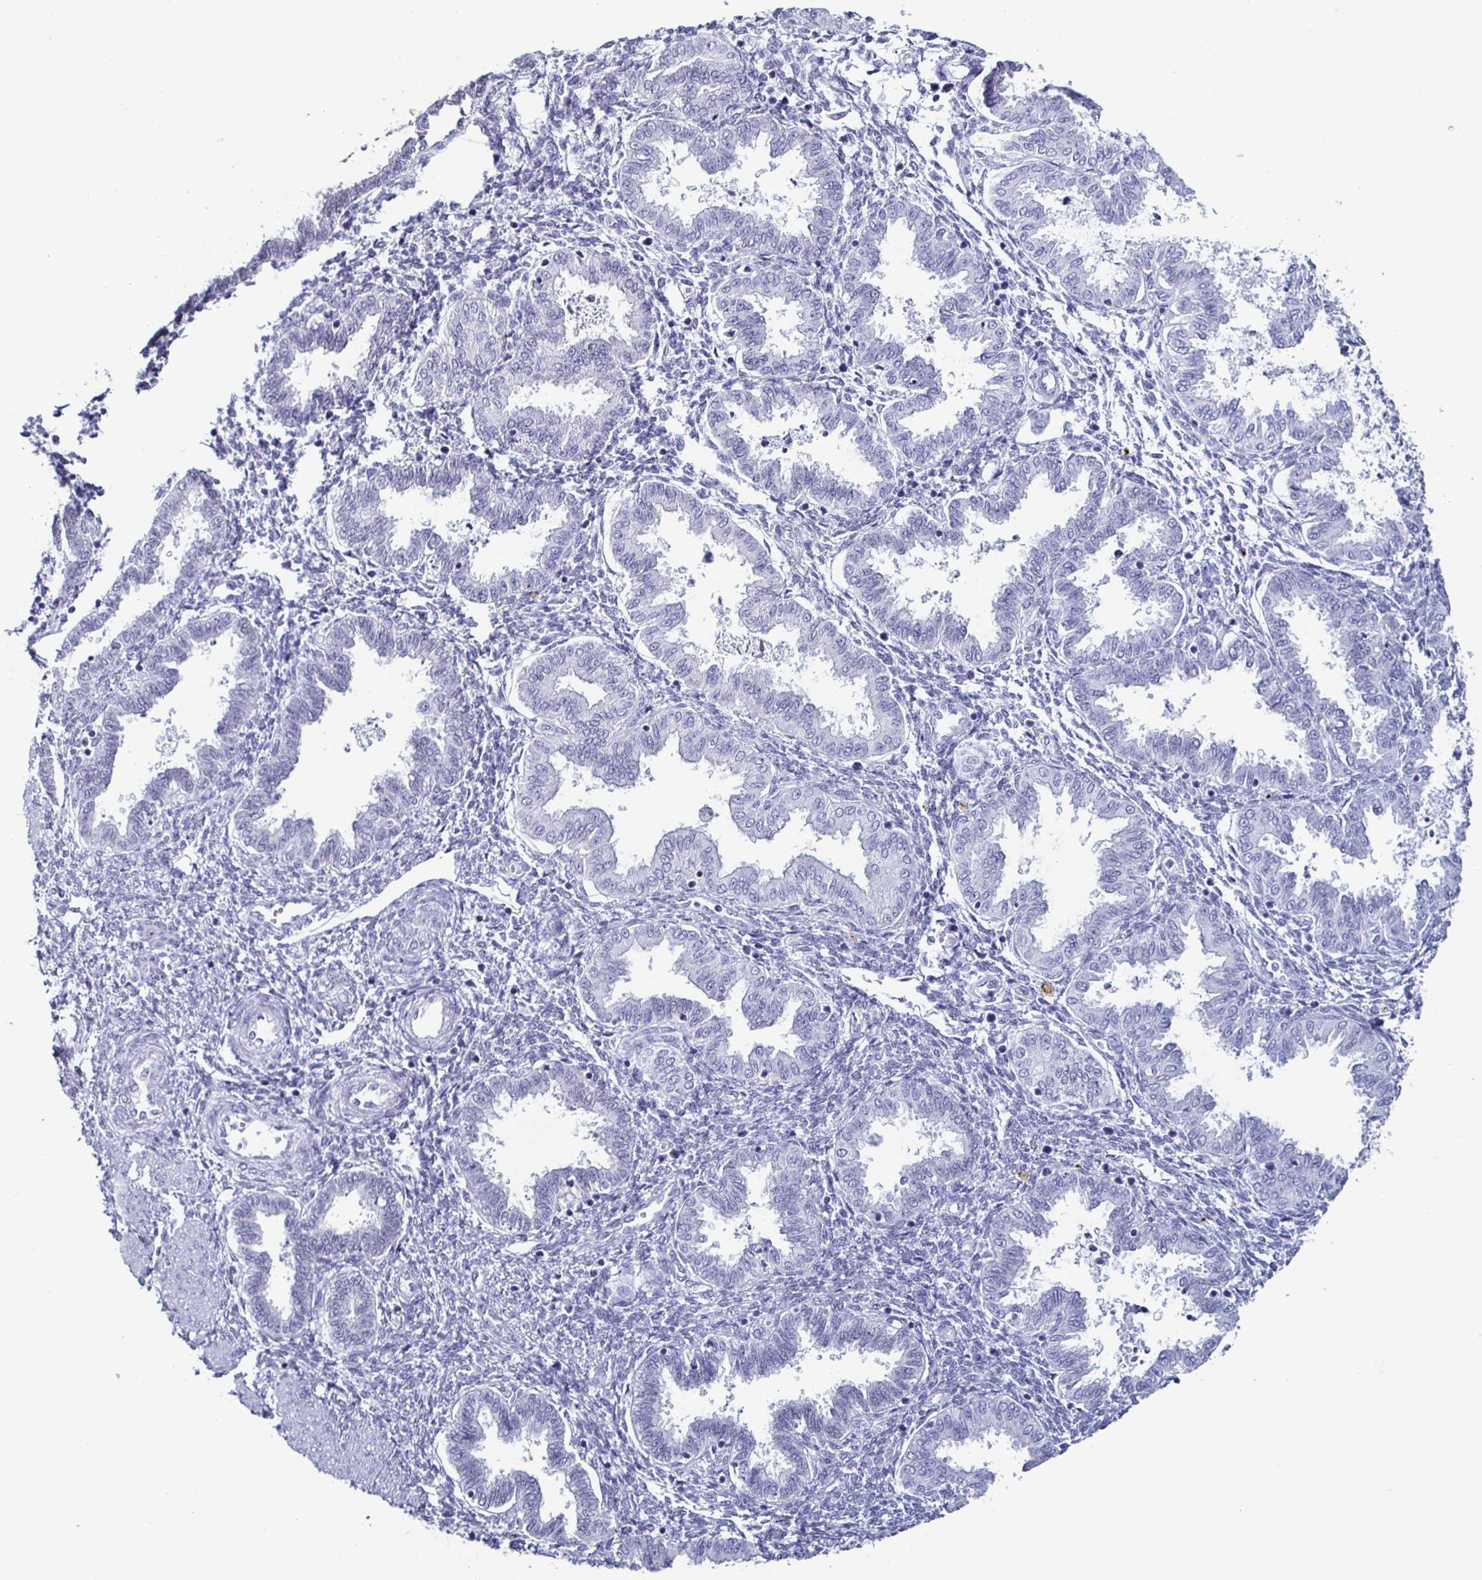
{"staining": {"intensity": "strong", "quantity": "<25%", "location": "nuclear"}, "tissue": "endometrium", "cell_type": "Cells in endometrial stroma", "image_type": "normal", "snomed": [{"axis": "morphology", "description": "Normal tissue, NOS"}, {"axis": "topography", "description": "Endometrium"}], "caption": "Immunohistochemical staining of normal human endometrium displays strong nuclear protein staining in about <25% of cells in endometrial stroma. (Brightfield microscopy of DAB IHC at high magnification).", "gene": "DDX39B", "patient": {"sex": "female", "age": 33}}